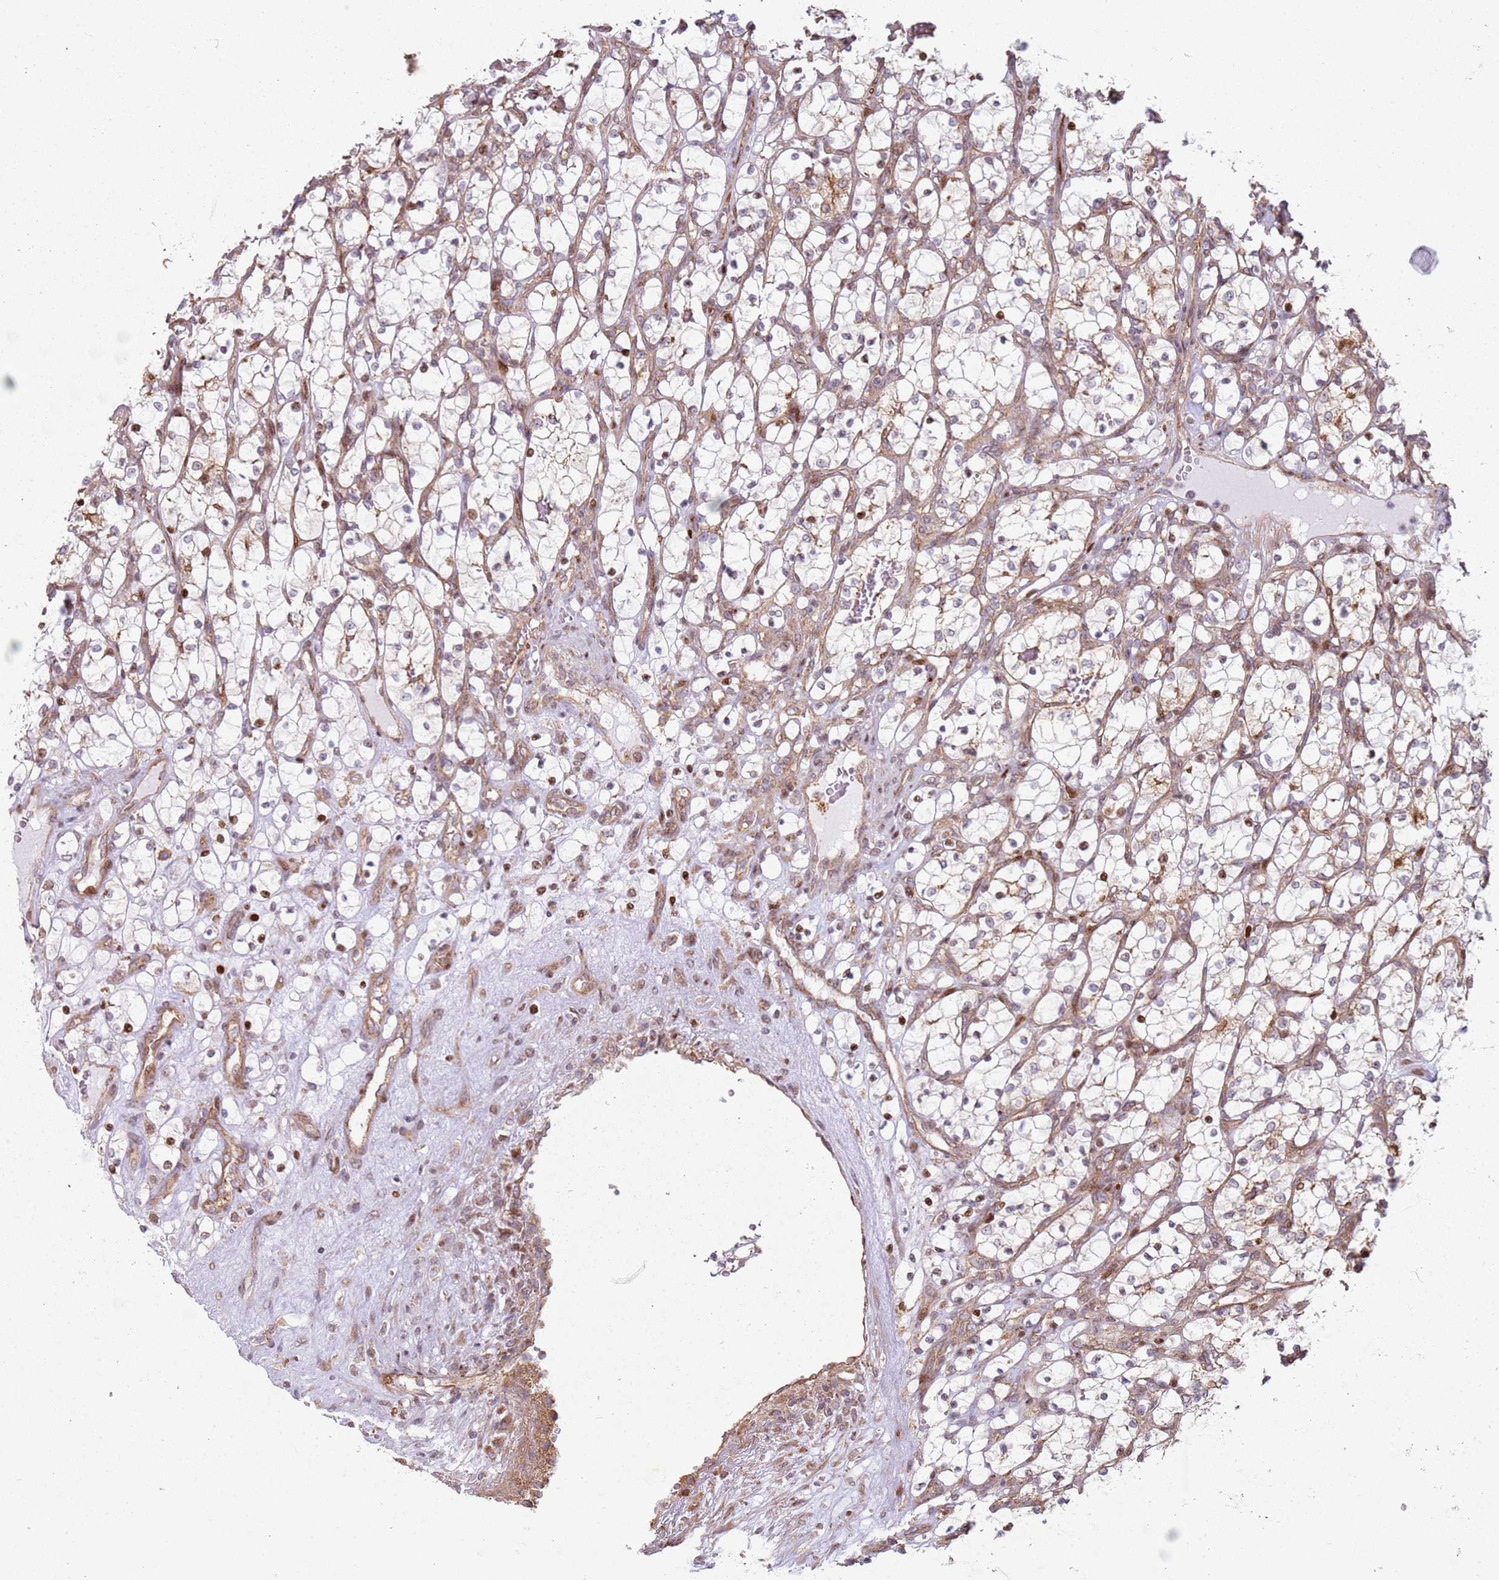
{"staining": {"intensity": "moderate", "quantity": "25%-75%", "location": "nuclear"}, "tissue": "renal cancer", "cell_type": "Tumor cells", "image_type": "cancer", "snomed": [{"axis": "morphology", "description": "Adenocarcinoma, NOS"}, {"axis": "topography", "description": "Kidney"}], "caption": "An immunohistochemistry image of tumor tissue is shown. Protein staining in brown labels moderate nuclear positivity in renal cancer (adenocarcinoma) within tumor cells. (brown staining indicates protein expression, while blue staining denotes nuclei).", "gene": "HNRNPLL", "patient": {"sex": "female", "age": 69}}